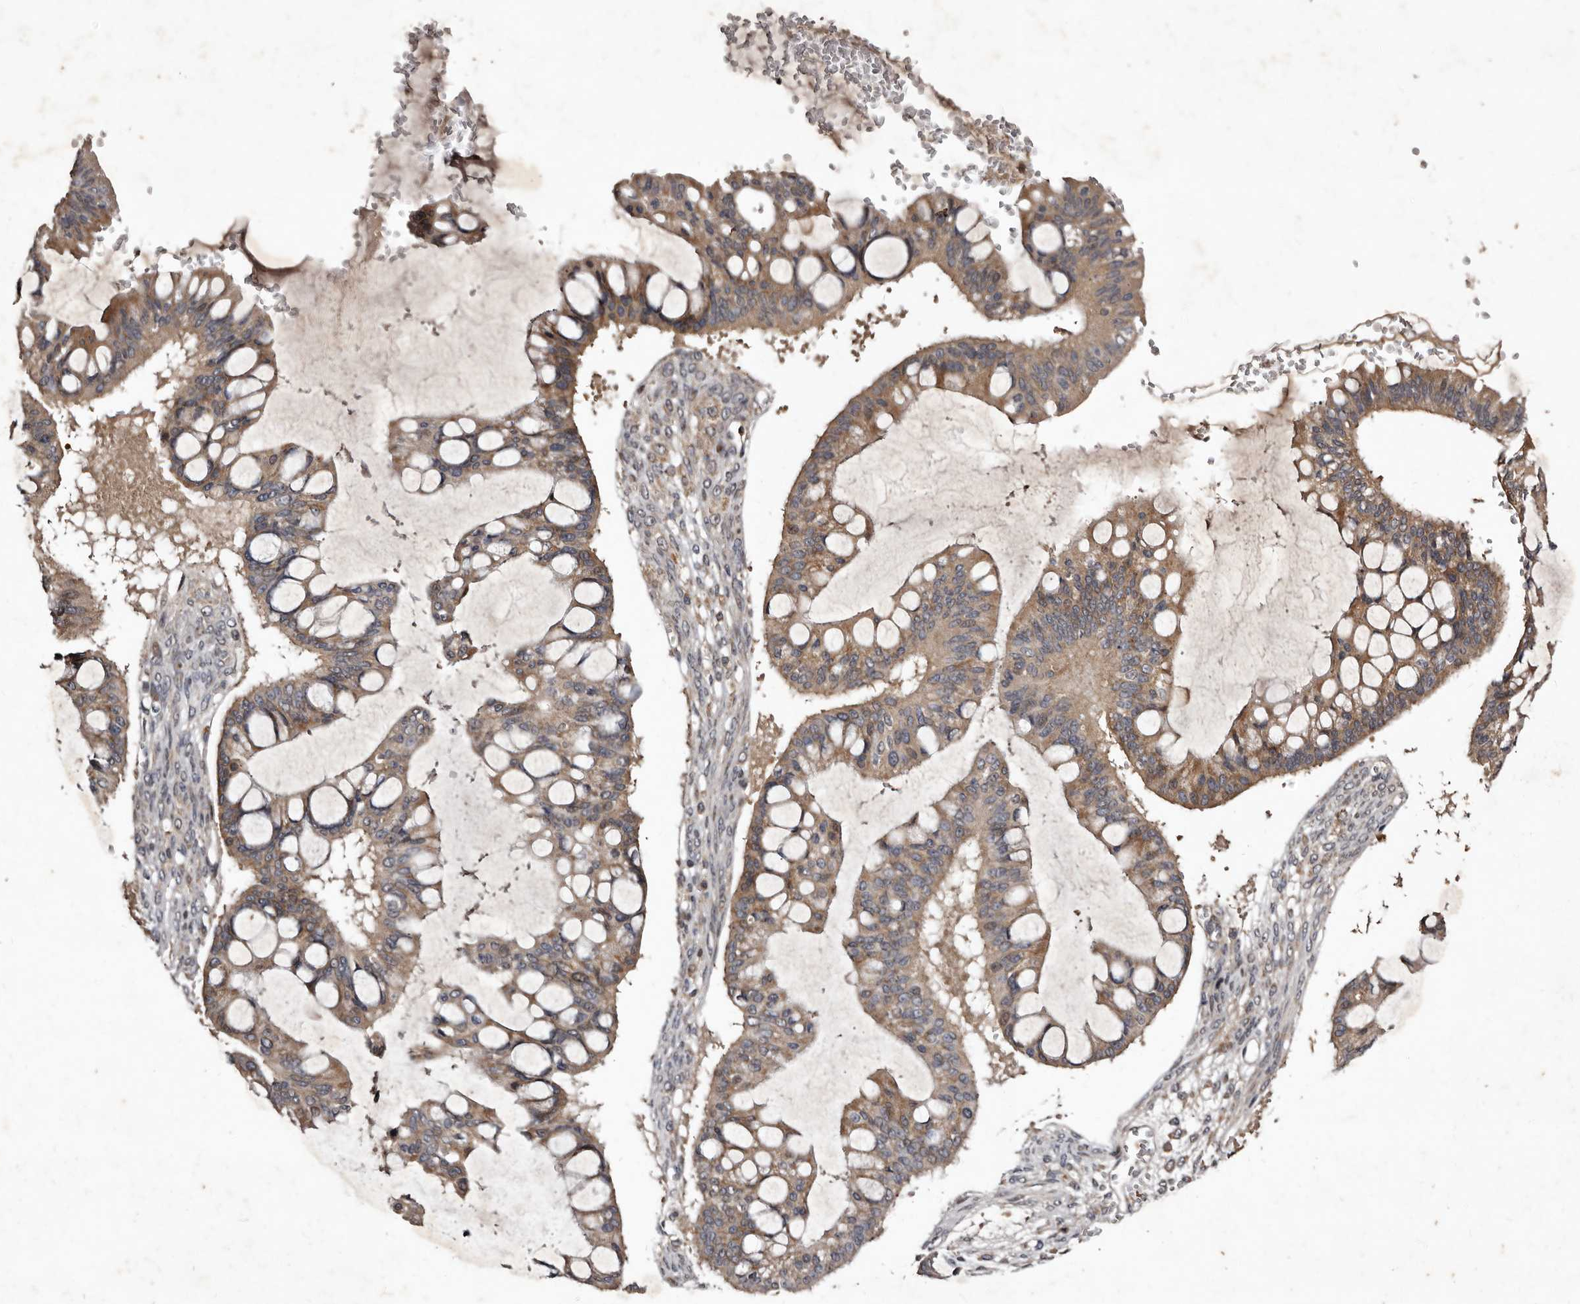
{"staining": {"intensity": "moderate", "quantity": ">75%", "location": "cytoplasmic/membranous"}, "tissue": "ovarian cancer", "cell_type": "Tumor cells", "image_type": "cancer", "snomed": [{"axis": "morphology", "description": "Cystadenocarcinoma, mucinous, NOS"}, {"axis": "topography", "description": "Ovary"}], "caption": "The photomicrograph displays staining of ovarian mucinous cystadenocarcinoma, revealing moderate cytoplasmic/membranous protein positivity (brown color) within tumor cells.", "gene": "MKRN3", "patient": {"sex": "female", "age": 73}}